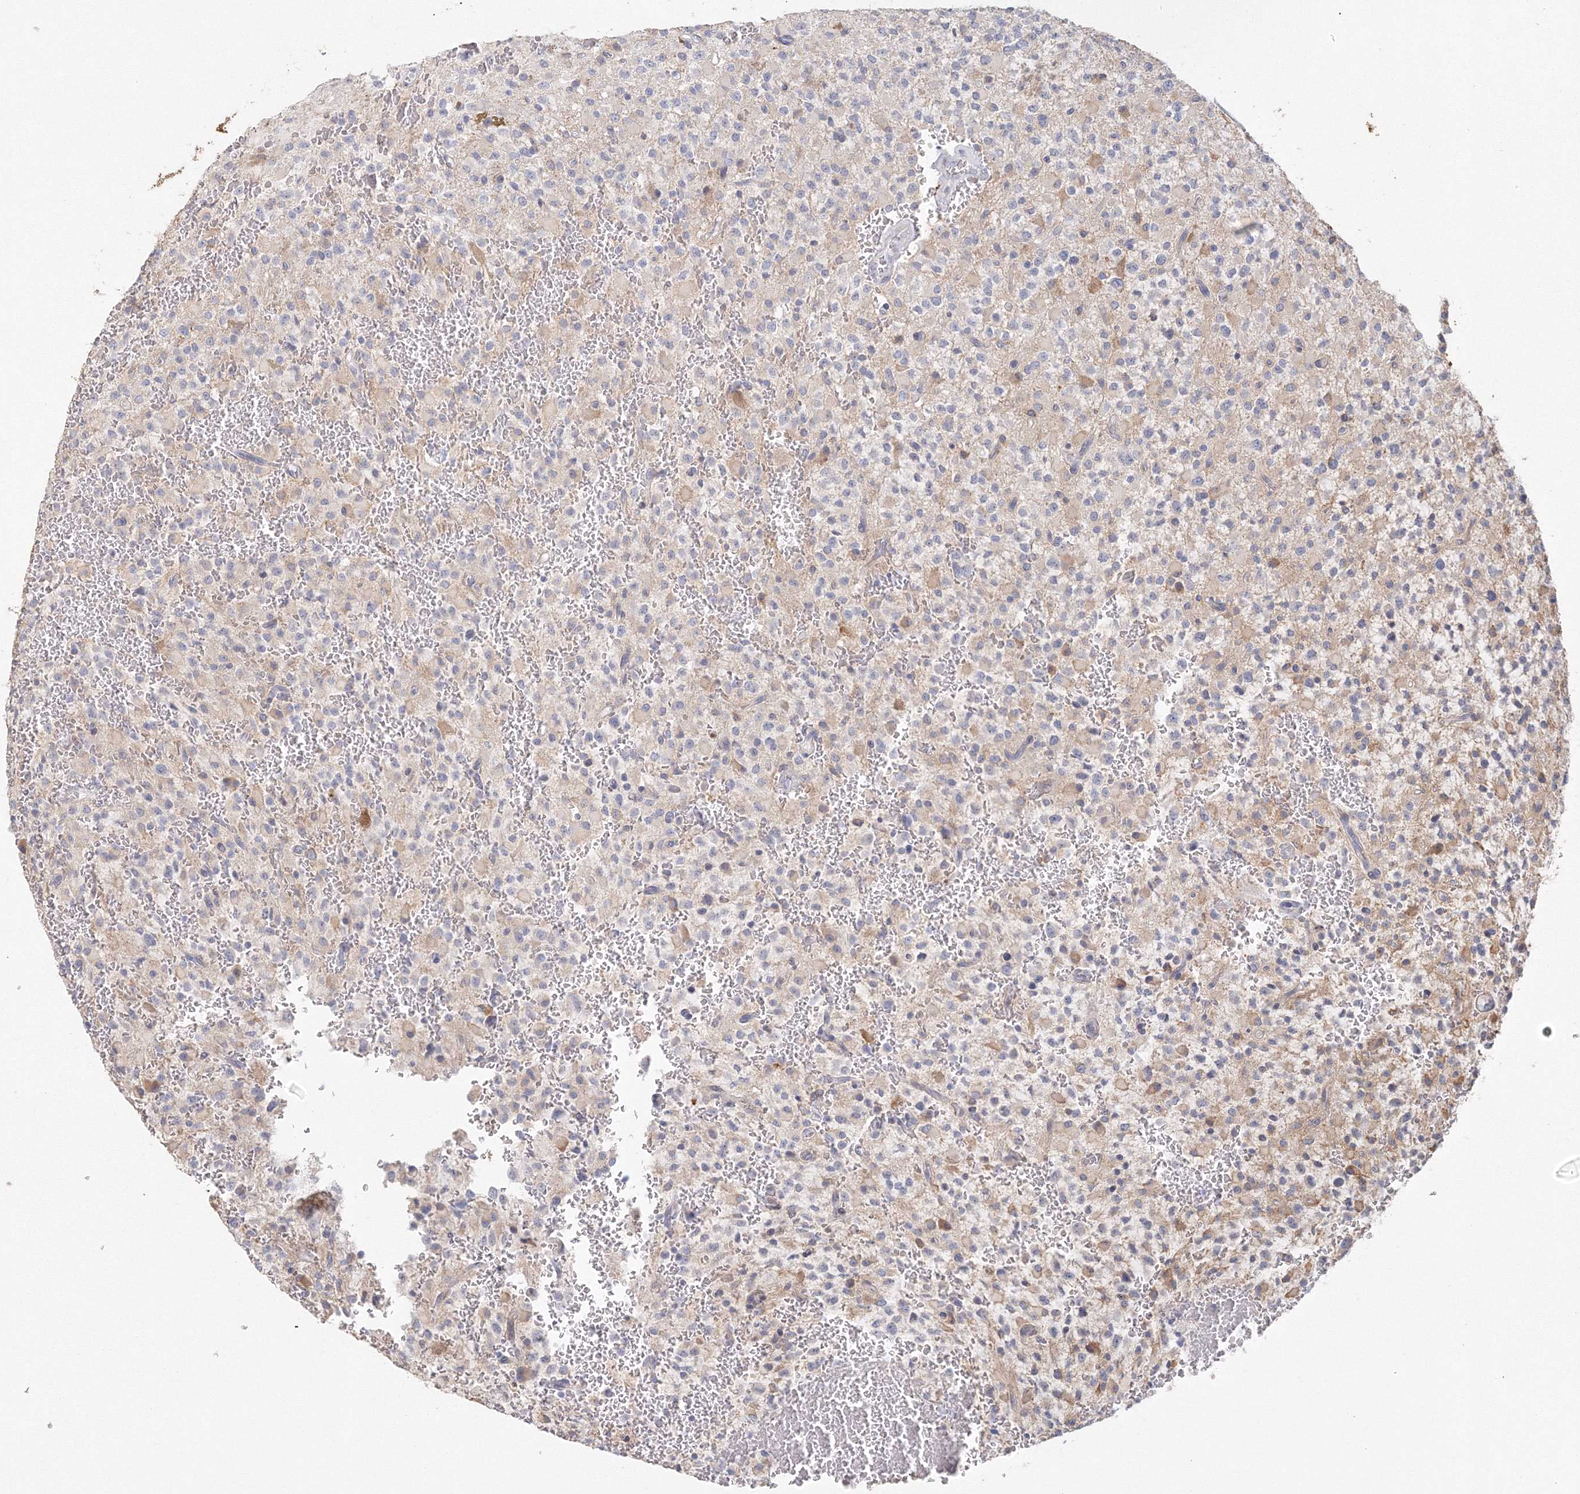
{"staining": {"intensity": "negative", "quantity": "none", "location": "none"}, "tissue": "glioma", "cell_type": "Tumor cells", "image_type": "cancer", "snomed": [{"axis": "morphology", "description": "Glioma, malignant, High grade"}, {"axis": "topography", "description": "Brain"}], "caption": "Immunohistochemistry of human high-grade glioma (malignant) displays no expression in tumor cells.", "gene": "TACC2", "patient": {"sex": "male", "age": 34}}